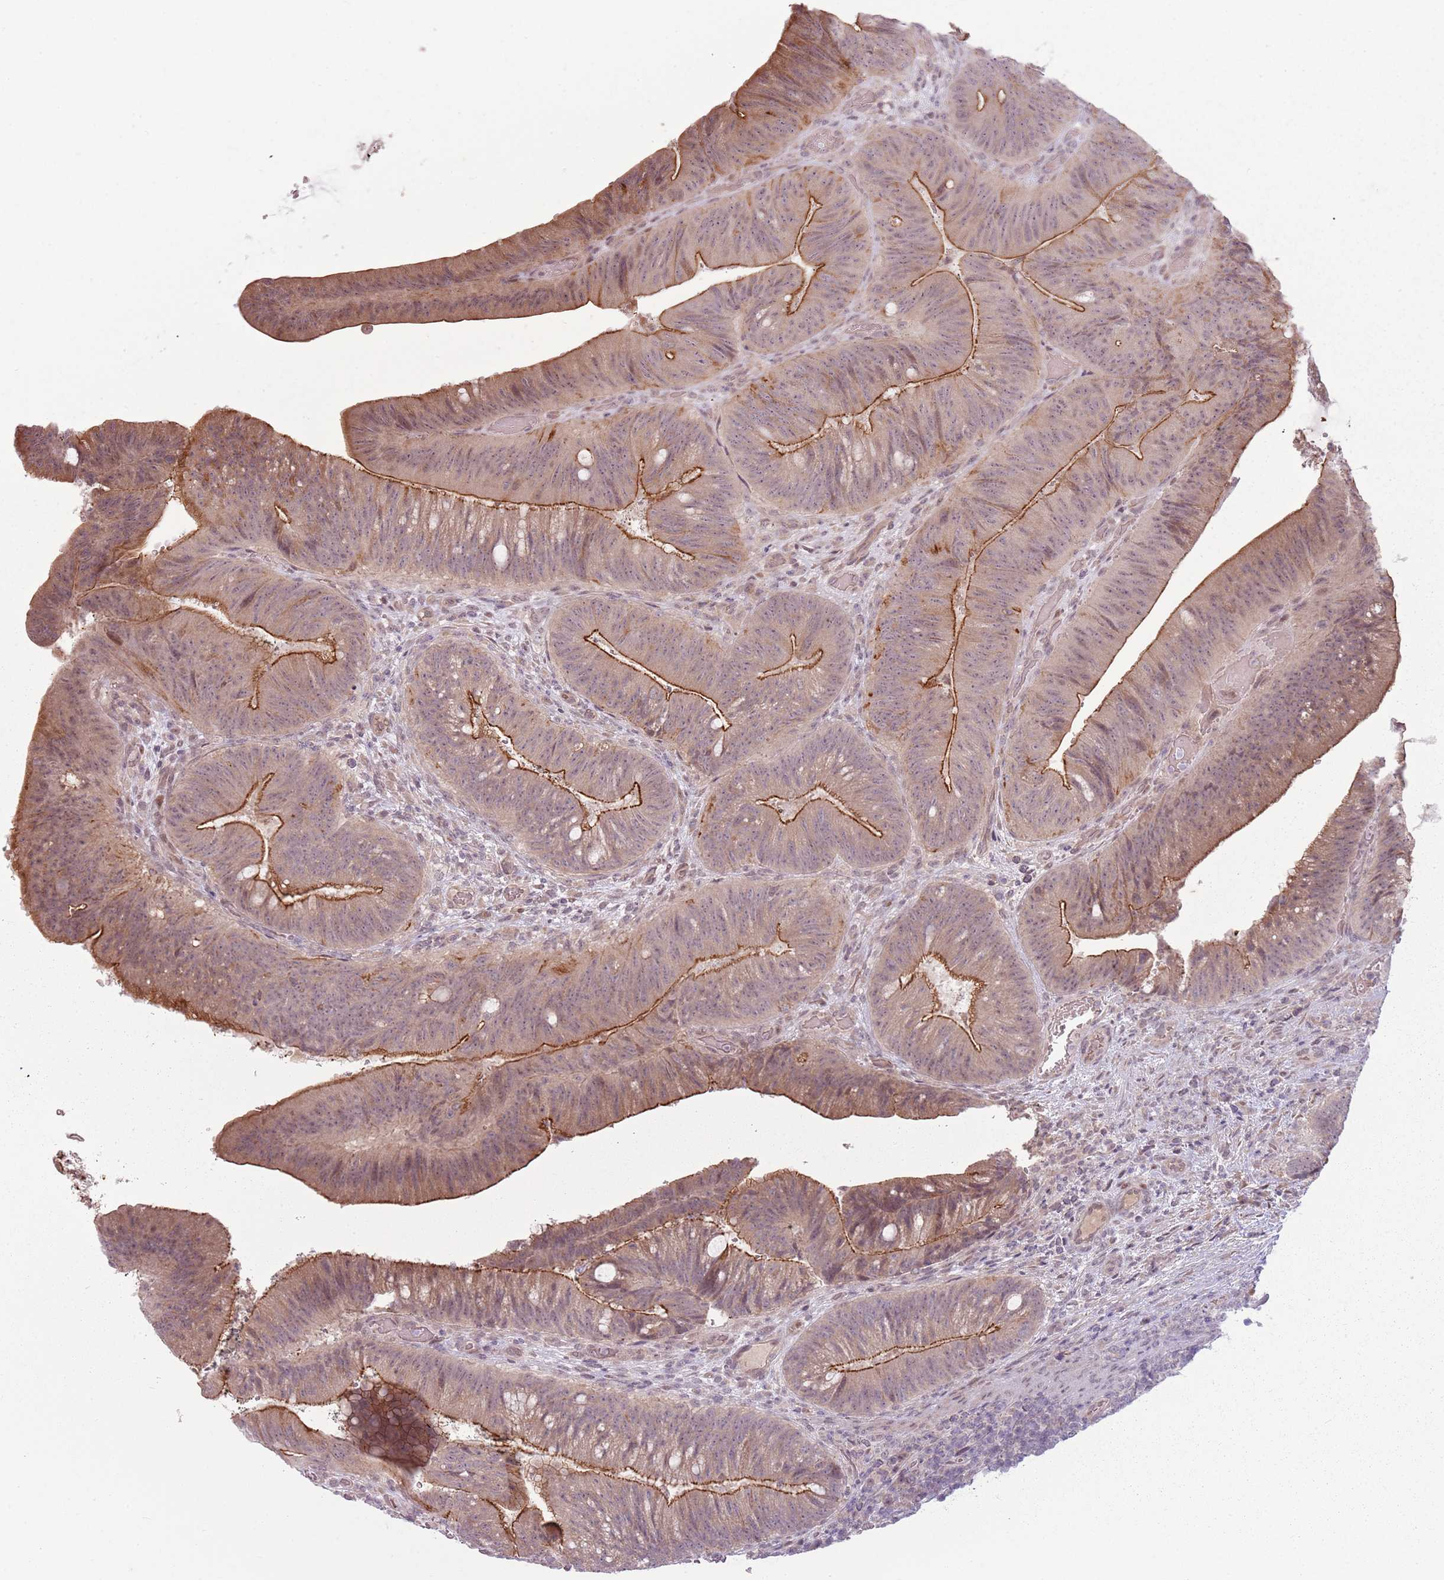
{"staining": {"intensity": "moderate", "quantity": ">75%", "location": "cytoplasmic/membranous"}, "tissue": "colorectal cancer", "cell_type": "Tumor cells", "image_type": "cancer", "snomed": [{"axis": "morphology", "description": "Adenocarcinoma, NOS"}, {"axis": "topography", "description": "Colon"}], "caption": "High-power microscopy captured an IHC micrograph of adenocarcinoma (colorectal), revealing moderate cytoplasmic/membranous staining in approximately >75% of tumor cells. The protein of interest is stained brown, and the nuclei are stained in blue (DAB IHC with brightfield microscopy, high magnification).", "gene": "ADGRG1", "patient": {"sex": "female", "age": 43}}